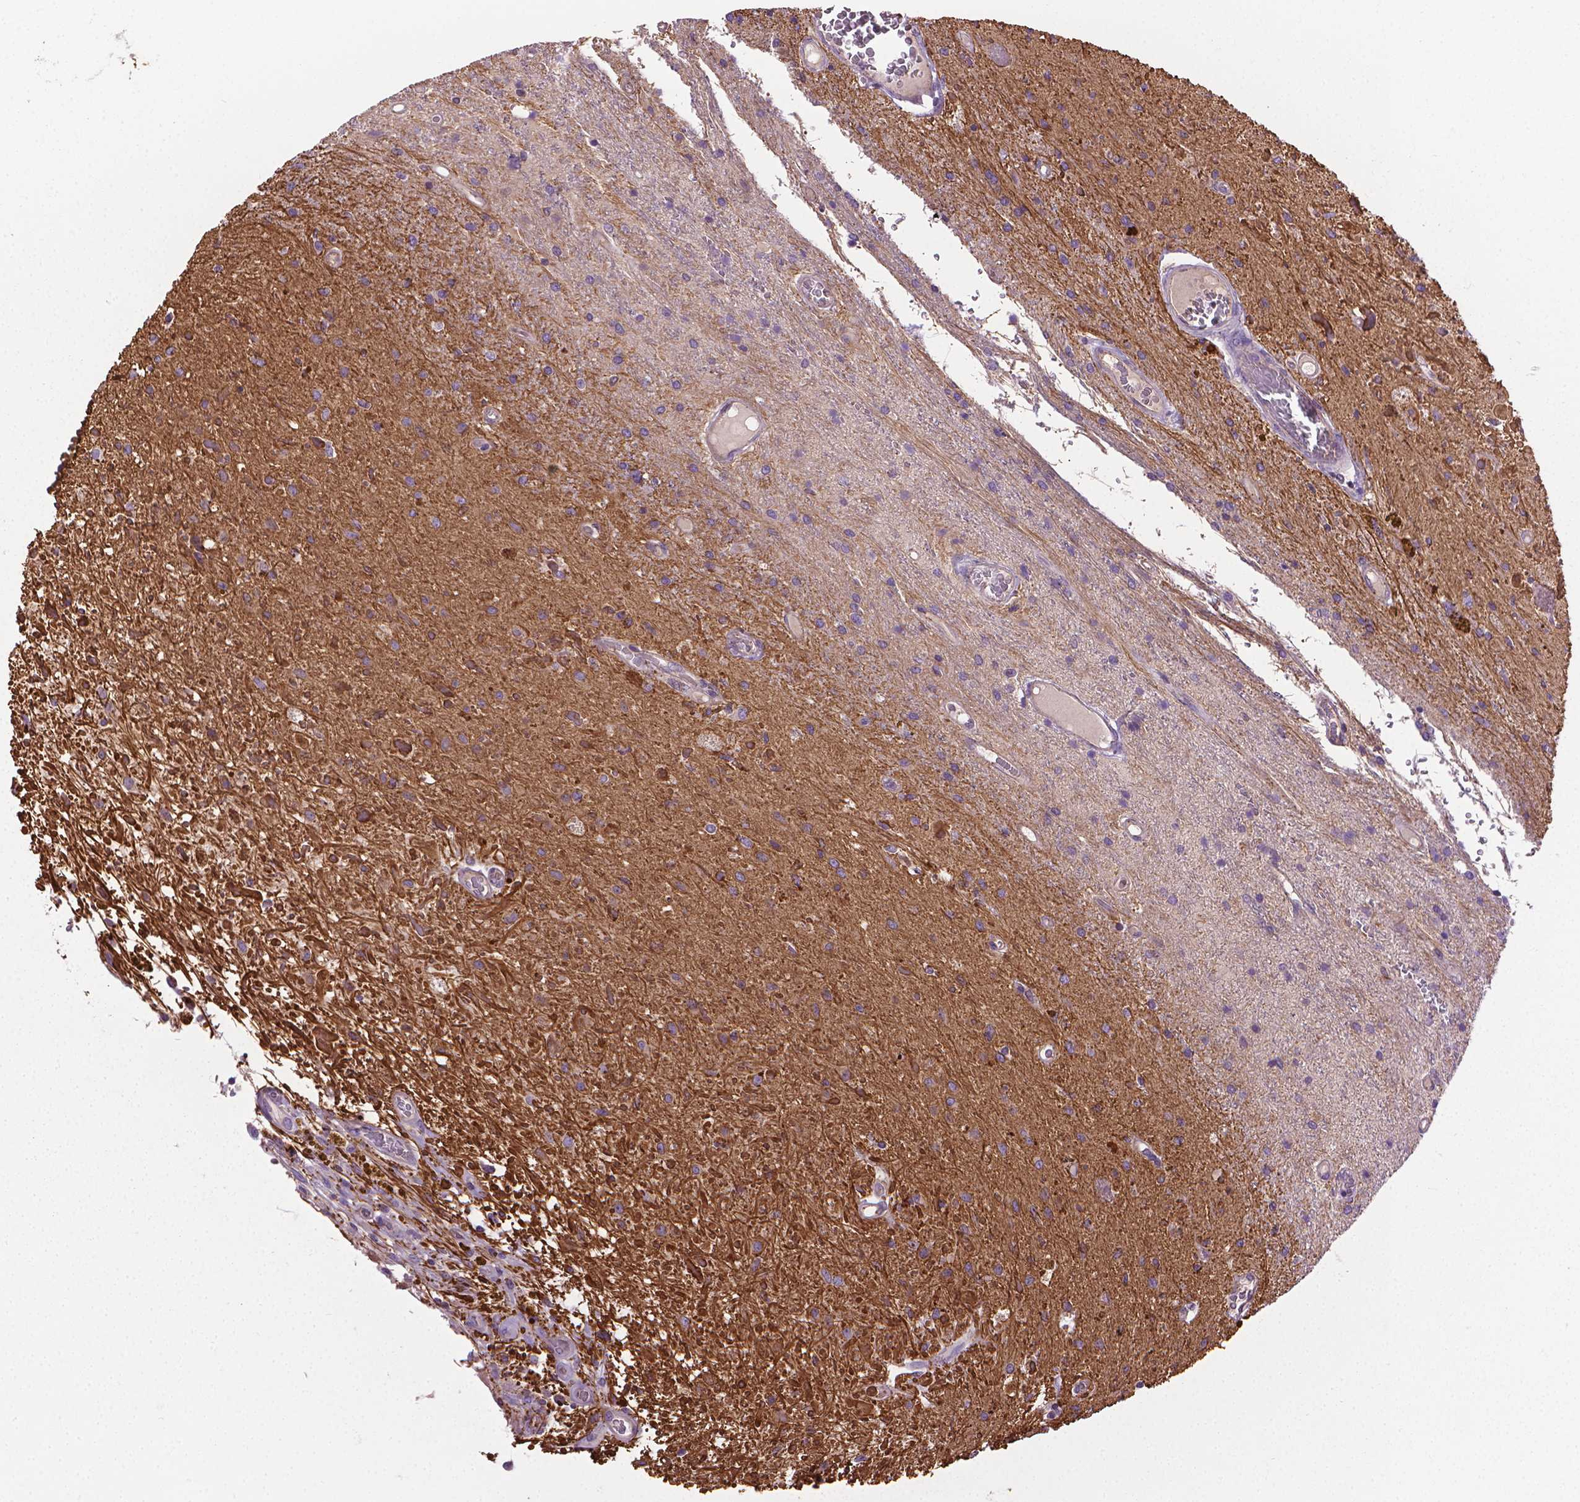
{"staining": {"intensity": "moderate", "quantity": "<25%", "location": "cytoplasmic/membranous"}, "tissue": "glioma", "cell_type": "Tumor cells", "image_type": "cancer", "snomed": [{"axis": "morphology", "description": "Glioma, malignant, Low grade"}, {"axis": "topography", "description": "Cerebellum"}], "caption": "Immunohistochemical staining of human malignant low-grade glioma exhibits low levels of moderate cytoplasmic/membranous staining in approximately <25% of tumor cells.", "gene": "SLC51B", "patient": {"sex": "female", "age": 14}}